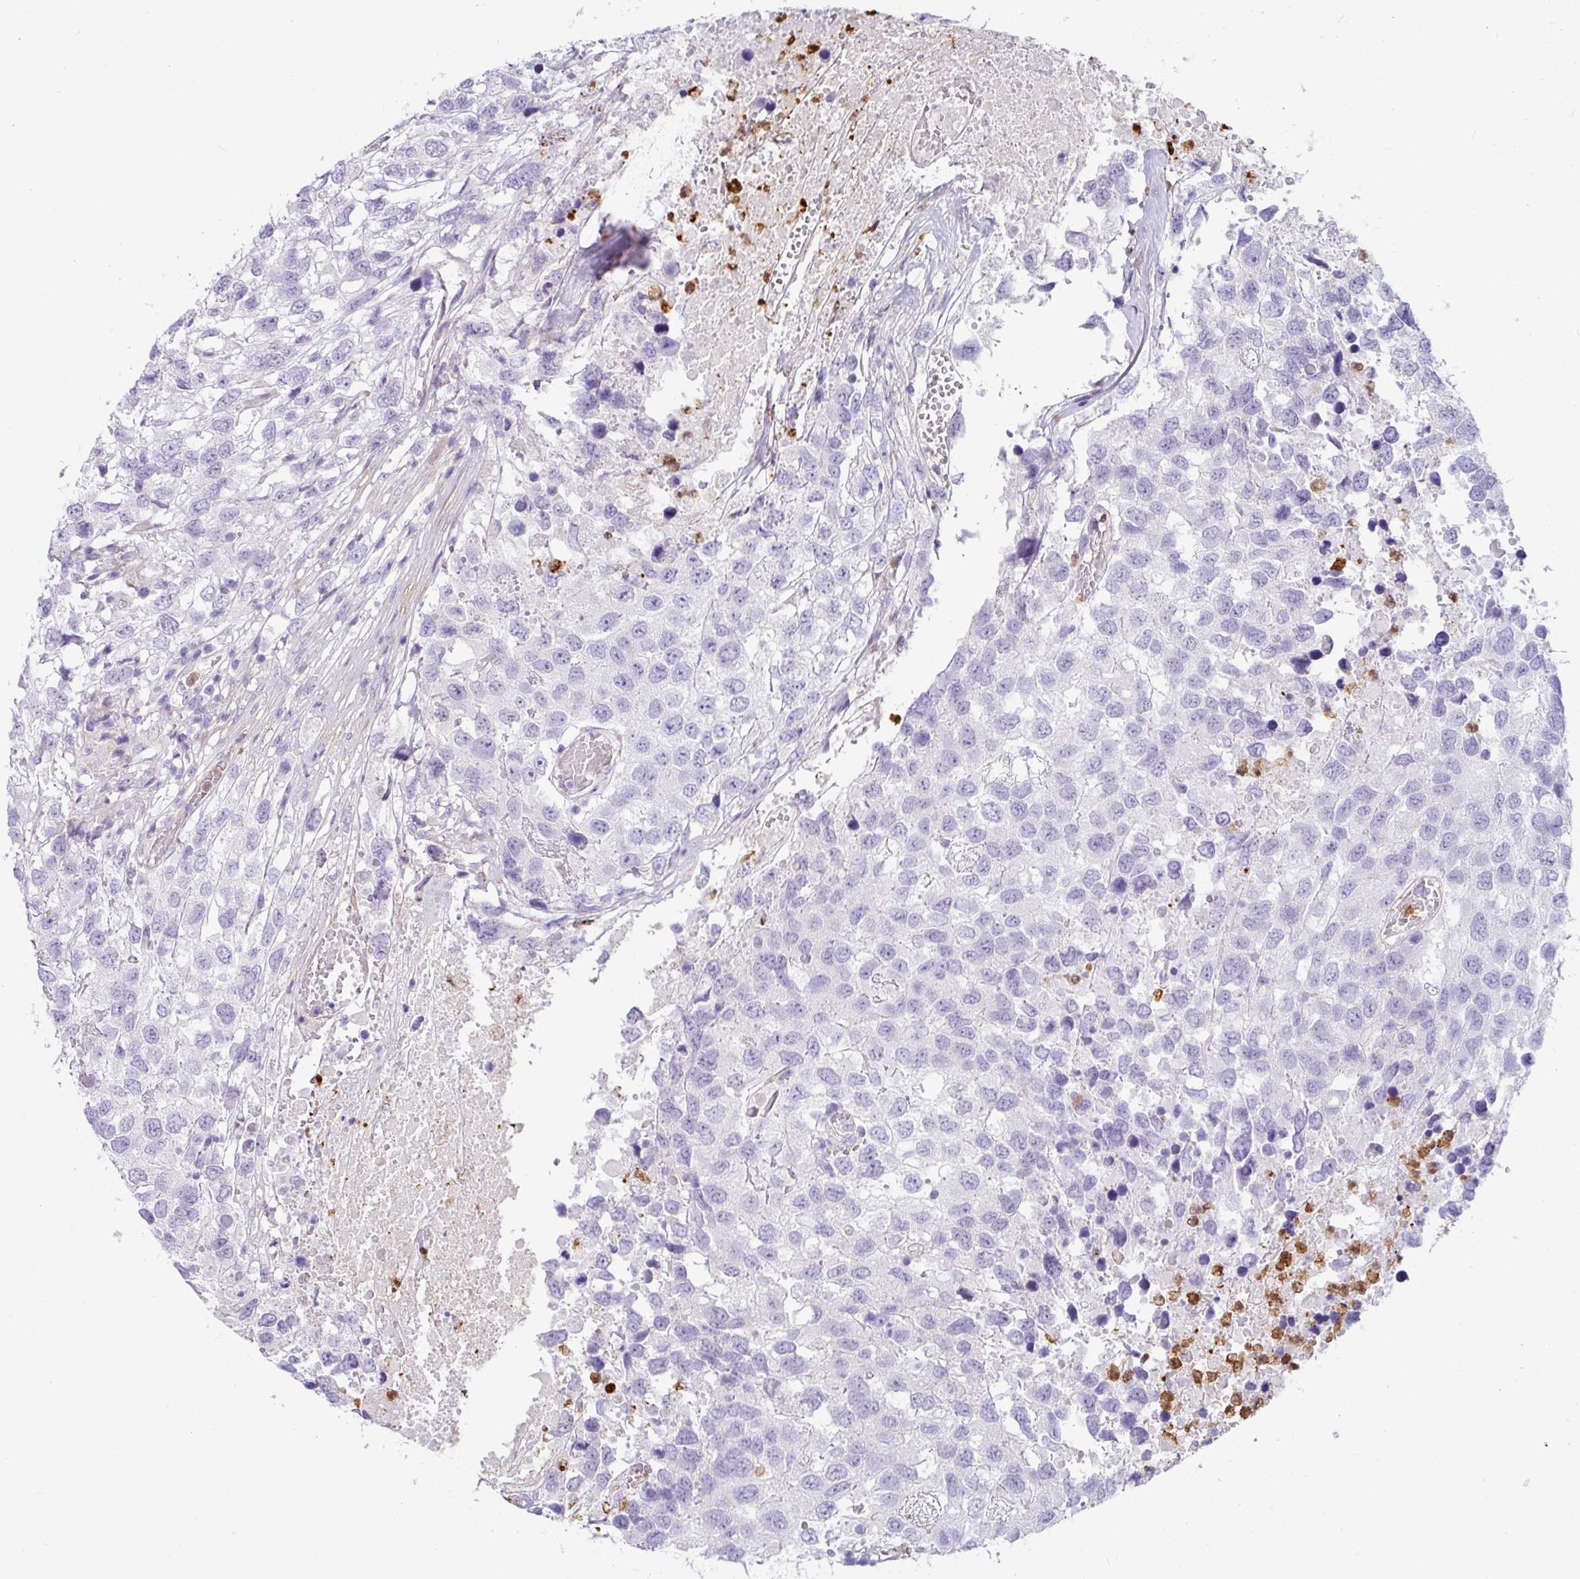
{"staining": {"intensity": "negative", "quantity": "none", "location": "none"}, "tissue": "testis cancer", "cell_type": "Tumor cells", "image_type": "cancer", "snomed": [{"axis": "morphology", "description": "Carcinoma, Embryonal, NOS"}, {"axis": "topography", "description": "Testis"}], "caption": "IHC micrograph of testis cancer (embryonal carcinoma) stained for a protein (brown), which demonstrates no positivity in tumor cells.", "gene": "SH2D3C", "patient": {"sex": "male", "age": 83}}